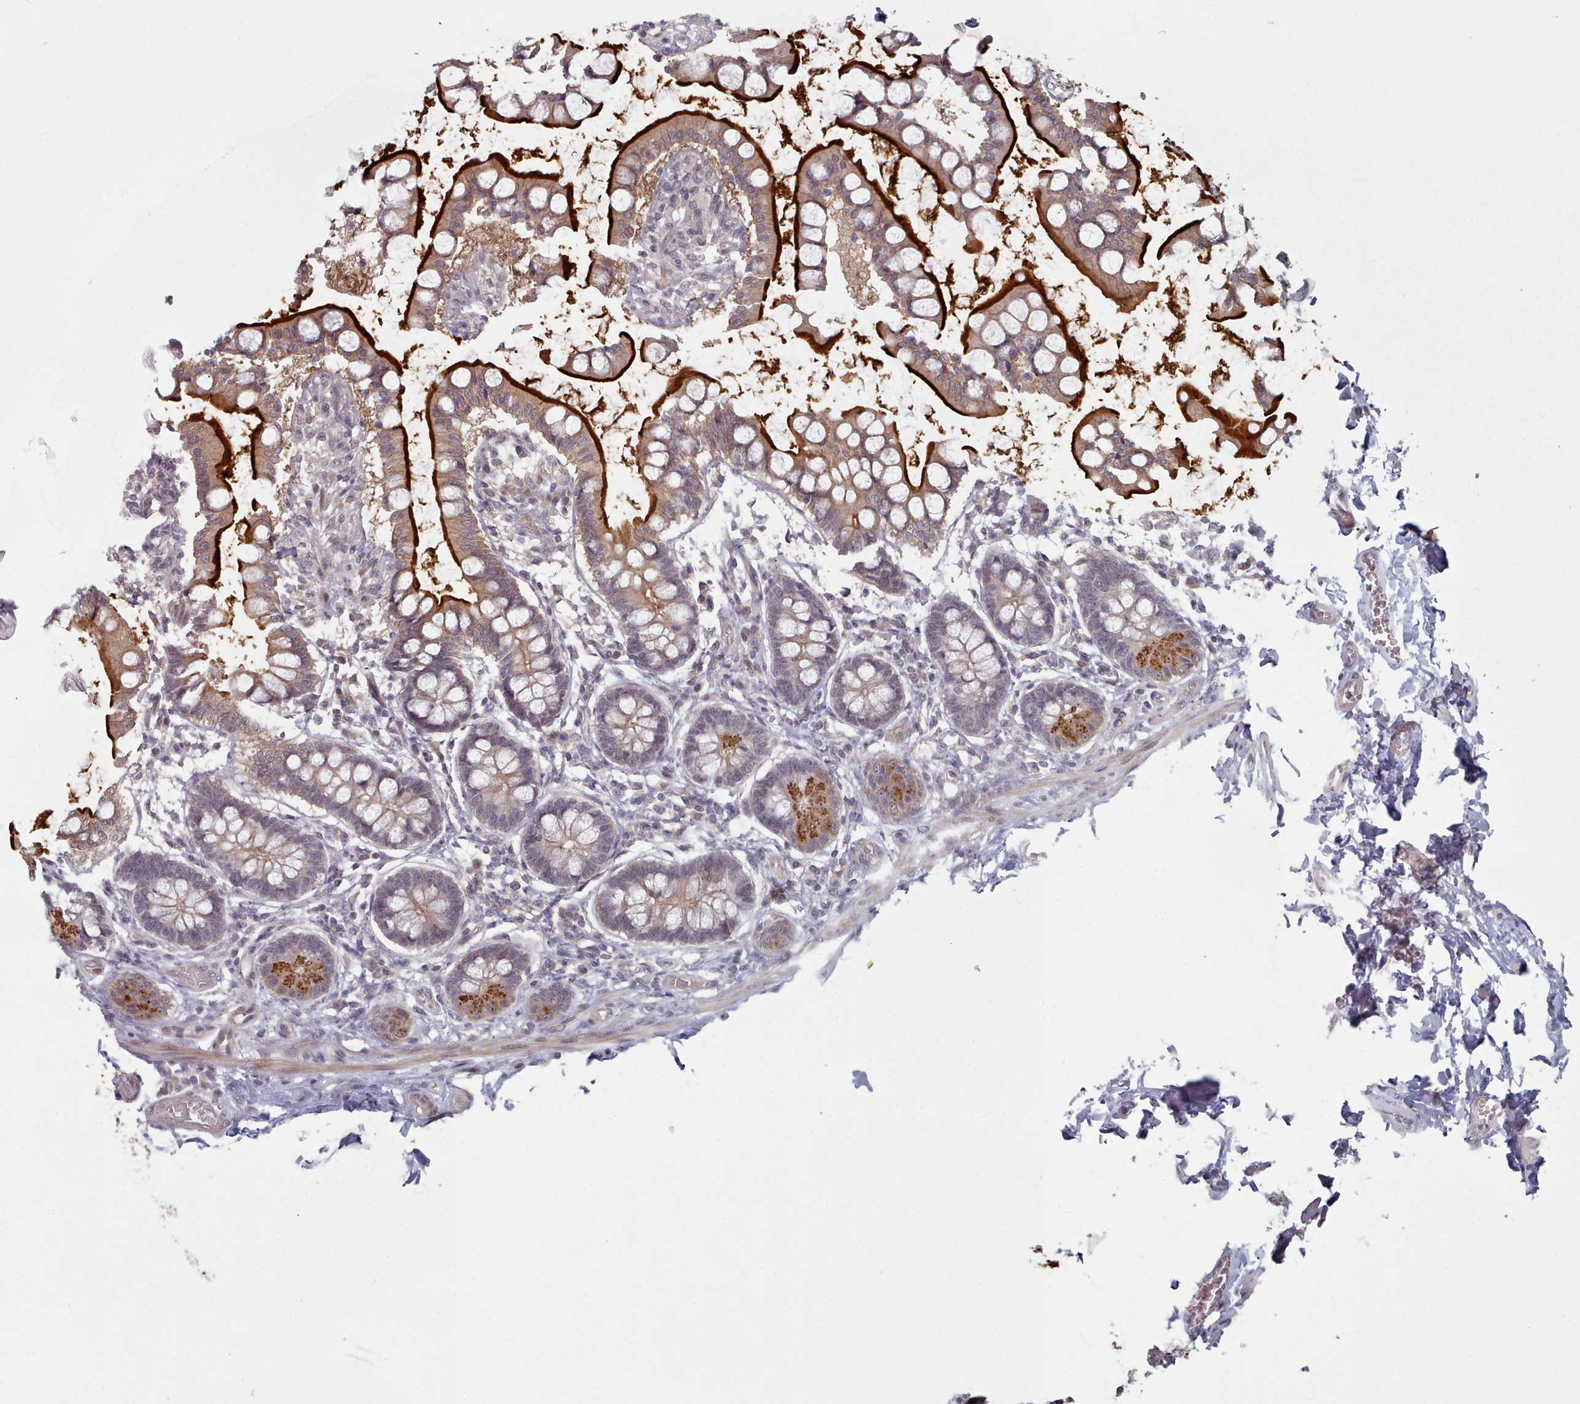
{"staining": {"intensity": "strong", "quantity": ">75%", "location": "cytoplasmic/membranous"}, "tissue": "small intestine", "cell_type": "Glandular cells", "image_type": "normal", "snomed": [{"axis": "morphology", "description": "Normal tissue, NOS"}, {"axis": "topography", "description": "Small intestine"}], "caption": "Protein staining of unremarkable small intestine demonstrates strong cytoplasmic/membranous staining in about >75% of glandular cells. Nuclei are stained in blue.", "gene": "HYAL3", "patient": {"sex": "male", "age": 52}}